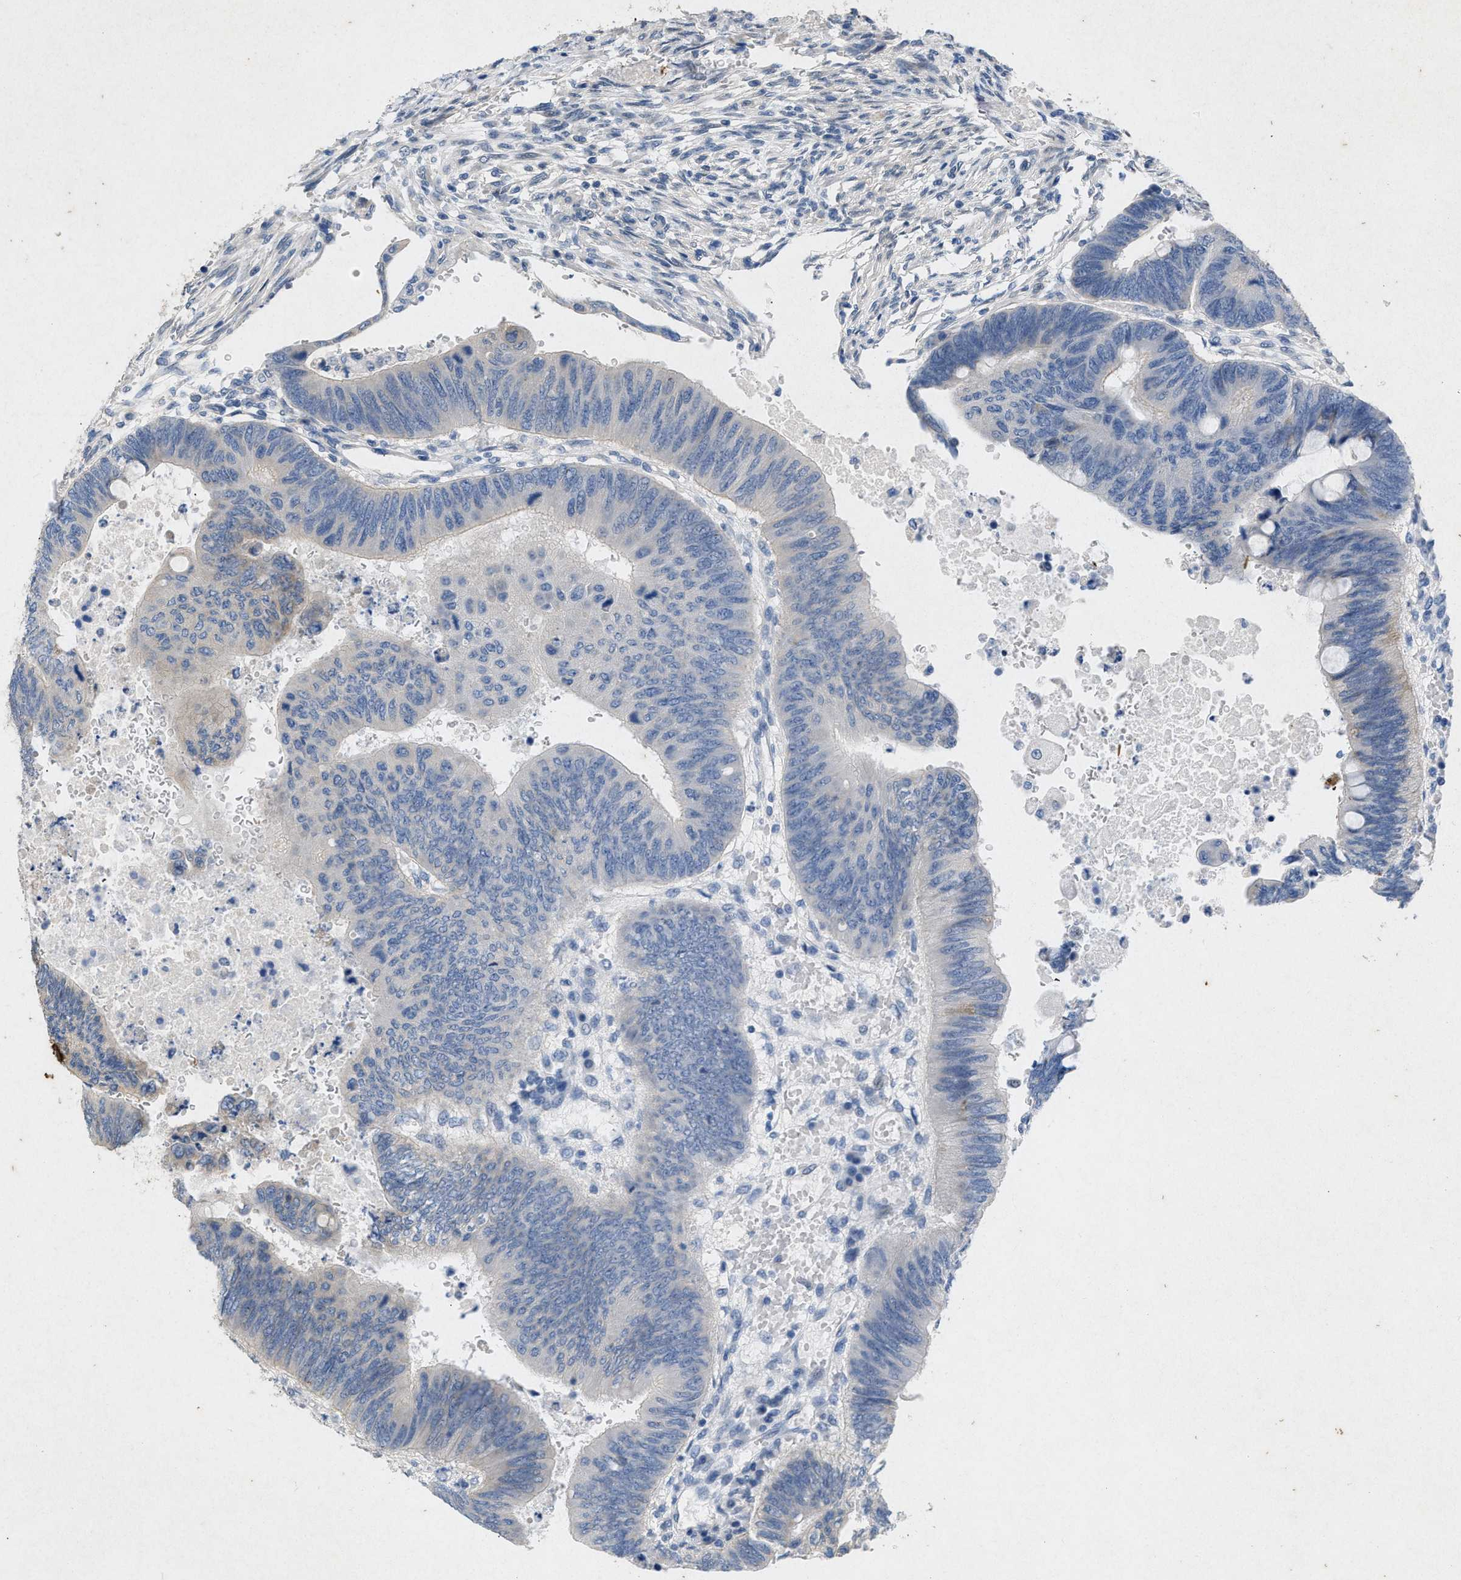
{"staining": {"intensity": "negative", "quantity": "none", "location": "none"}, "tissue": "colorectal cancer", "cell_type": "Tumor cells", "image_type": "cancer", "snomed": [{"axis": "morphology", "description": "Normal tissue, NOS"}, {"axis": "morphology", "description": "Adenocarcinoma, NOS"}, {"axis": "topography", "description": "Rectum"}, {"axis": "topography", "description": "Peripheral nerve tissue"}], "caption": "Immunohistochemistry (IHC) micrograph of neoplastic tissue: human adenocarcinoma (colorectal) stained with DAB (3,3'-diaminobenzidine) shows no significant protein positivity in tumor cells.", "gene": "PRKG2", "patient": {"sex": "male", "age": 92}}